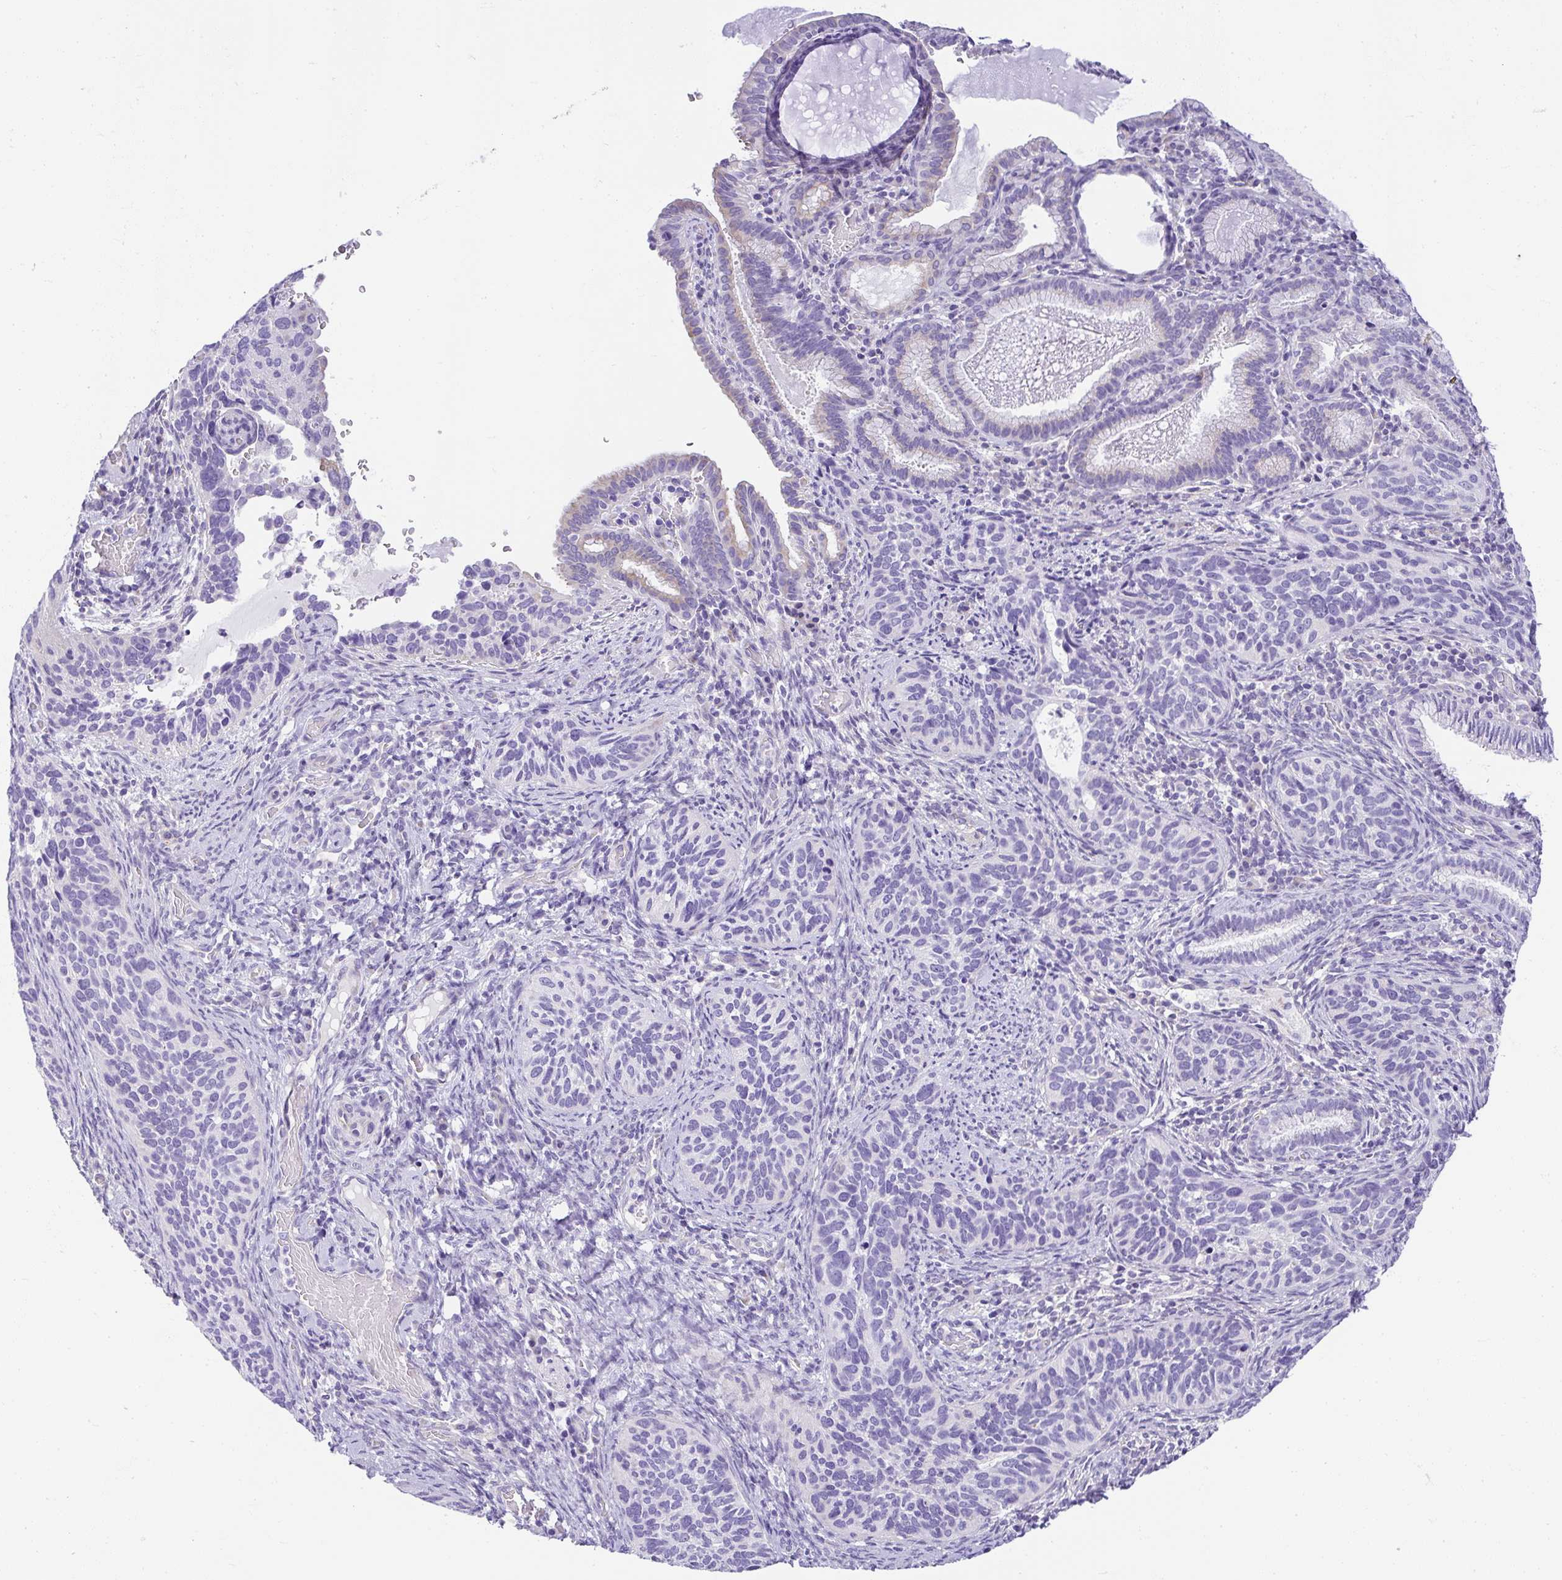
{"staining": {"intensity": "negative", "quantity": "none", "location": "none"}, "tissue": "cervical cancer", "cell_type": "Tumor cells", "image_type": "cancer", "snomed": [{"axis": "morphology", "description": "Squamous cell carcinoma, NOS"}, {"axis": "topography", "description": "Cervix"}], "caption": "Immunohistochemistry (IHC) of human cervical cancer (squamous cell carcinoma) displays no positivity in tumor cells.", "gene": "PLPPR3", "patient": {"sex": "female", "age": 51}}